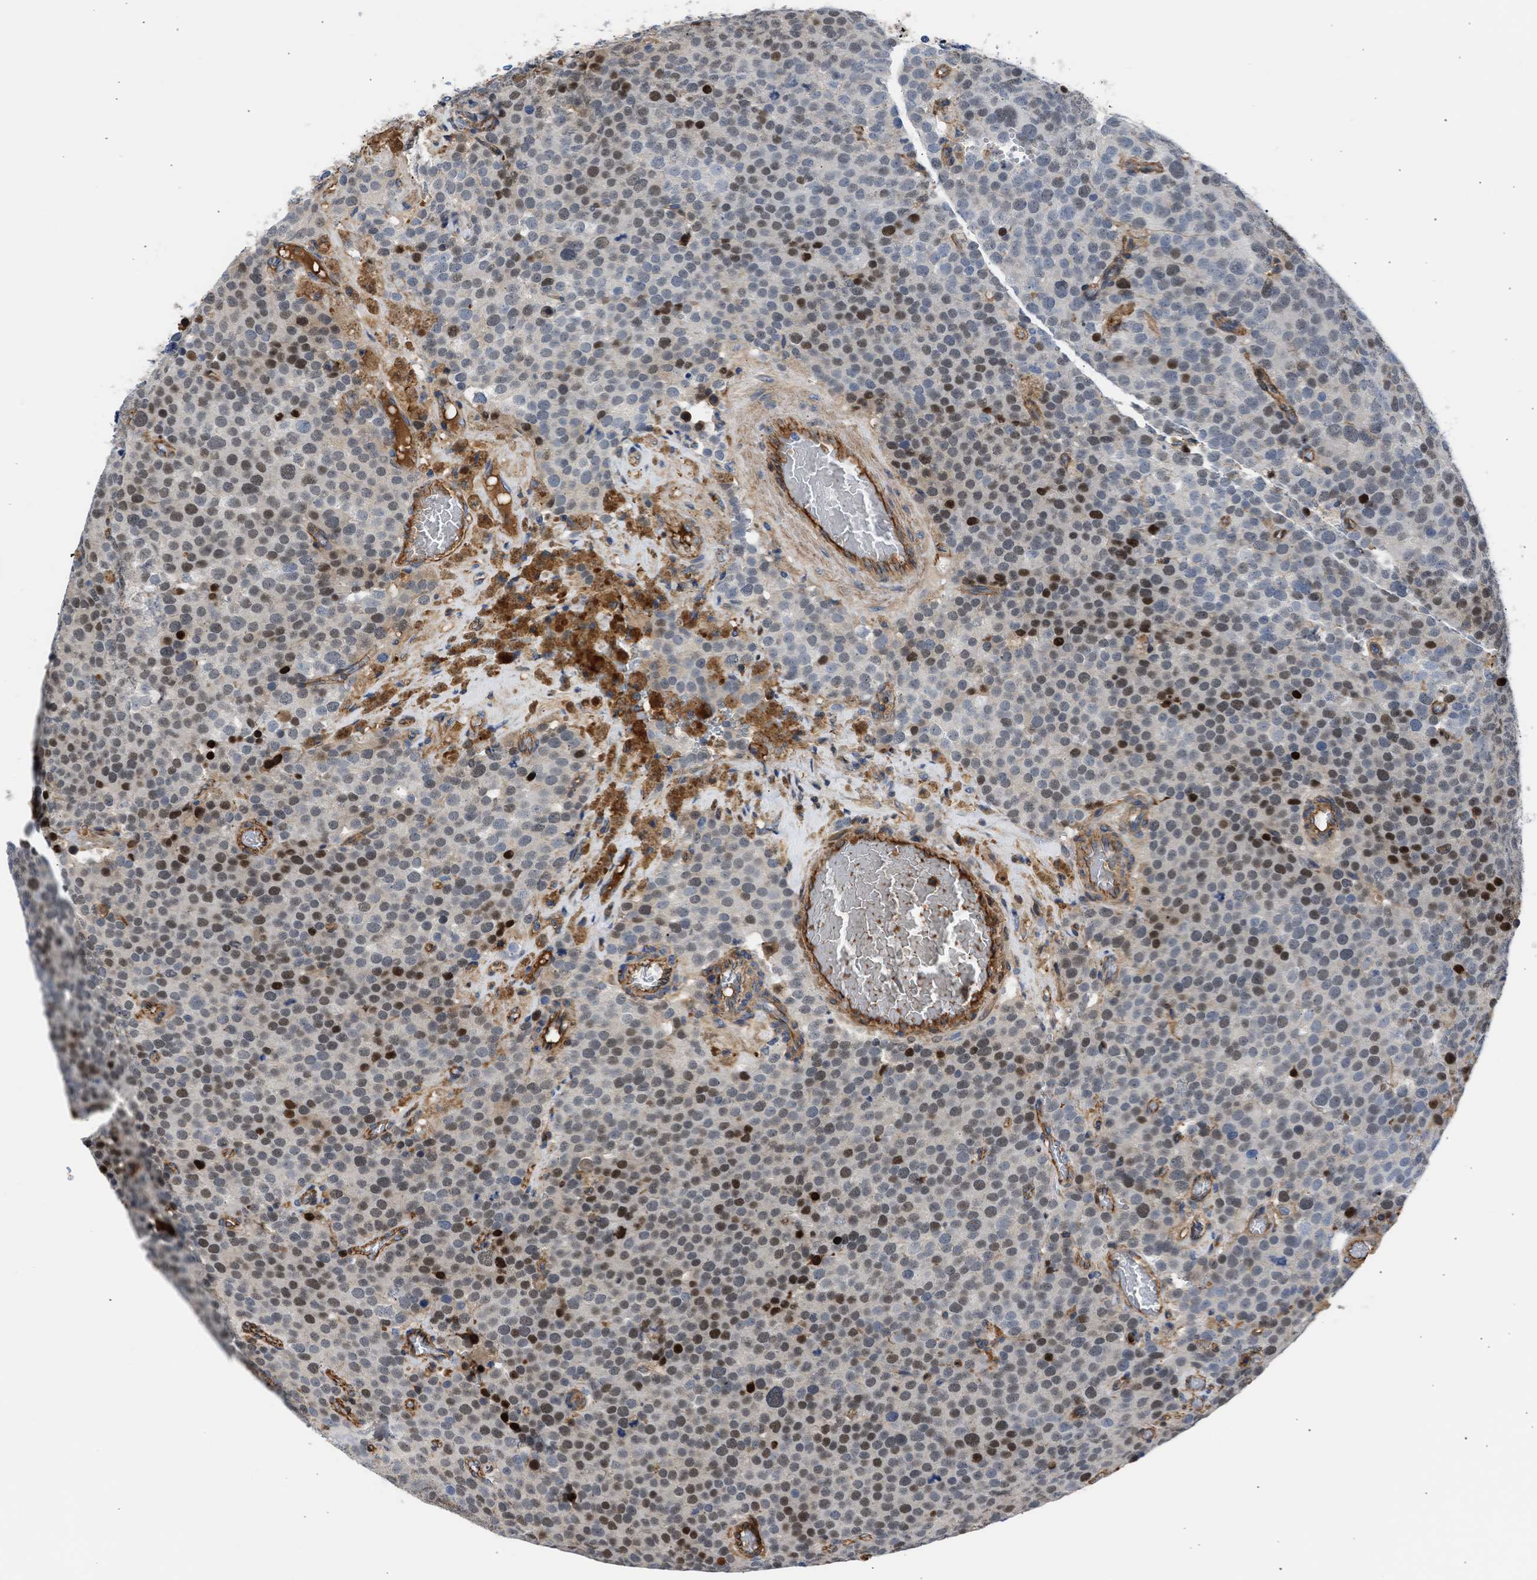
{"staining": {"intensity": "moderate", "quantity": "25%-75%", "location": "cytoplasmic/membranous,nuclear"}, "tissue": "testis cancer", "cell_type": "Tumor cells", "image_type": "cancer", "snomed": [{"axis": "morphology", "description": "Normal tissue, NOS"}, {"axis": "morphology", "description": "Seminoma, NOS"}, {"axis": "topography", "description": "Testis"}], "caption": "The histopathology image exhibits immunohistochemical staining of testis cancer. There is moderate cytoplasmic/membranous and nuclear staining is present in approximately 25%-75% of tumor cells. (Brightfield microscopy of DAB IHC at high magnification).", "gene": "MAS1L", "patient": {"sex": "male", "age": 71}}